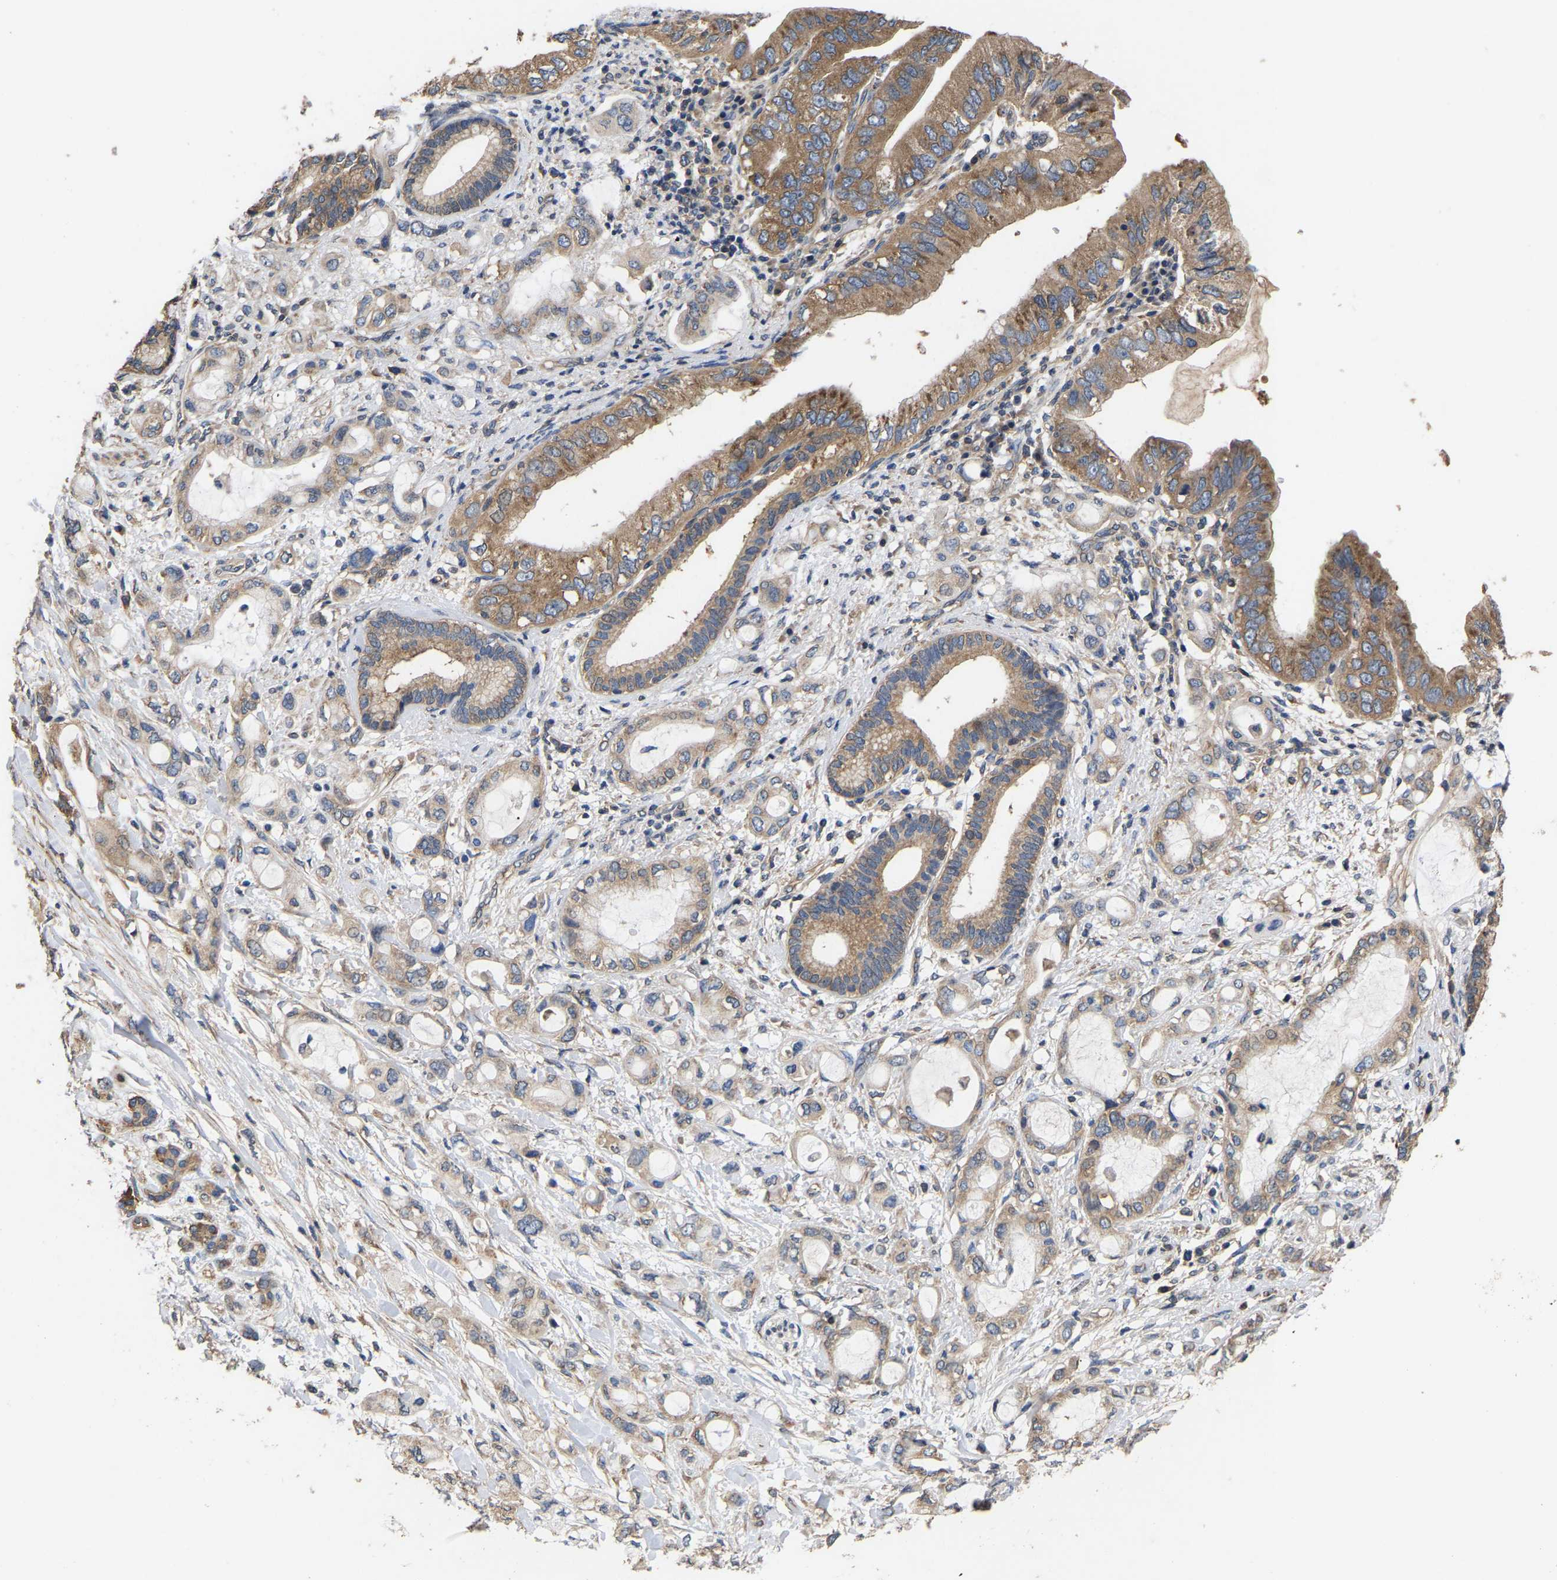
{"staining": {"intensity": "moderate", "quantity": ">75%", "location": "cytoplasmic/membranous"}, "tissue": "pancreatic cancer", "cell_type": "Tumor cells", "image_type": "cancer", "snomed": [{"axis": "morphology", "description": "Adenocarcinoma, NOS"}, {"axis": "topography", "description": "Pancreas"}], "caption": "This is a photomicrograph of immunohistochemistry (IHC) staining of adenocarcinoma (pancreatic), which shows moderate expression in the cytoplasmic/membranous of tumor cells.", "gene": "AIMP2", "patient": {"sex": "female", "age": 56}}